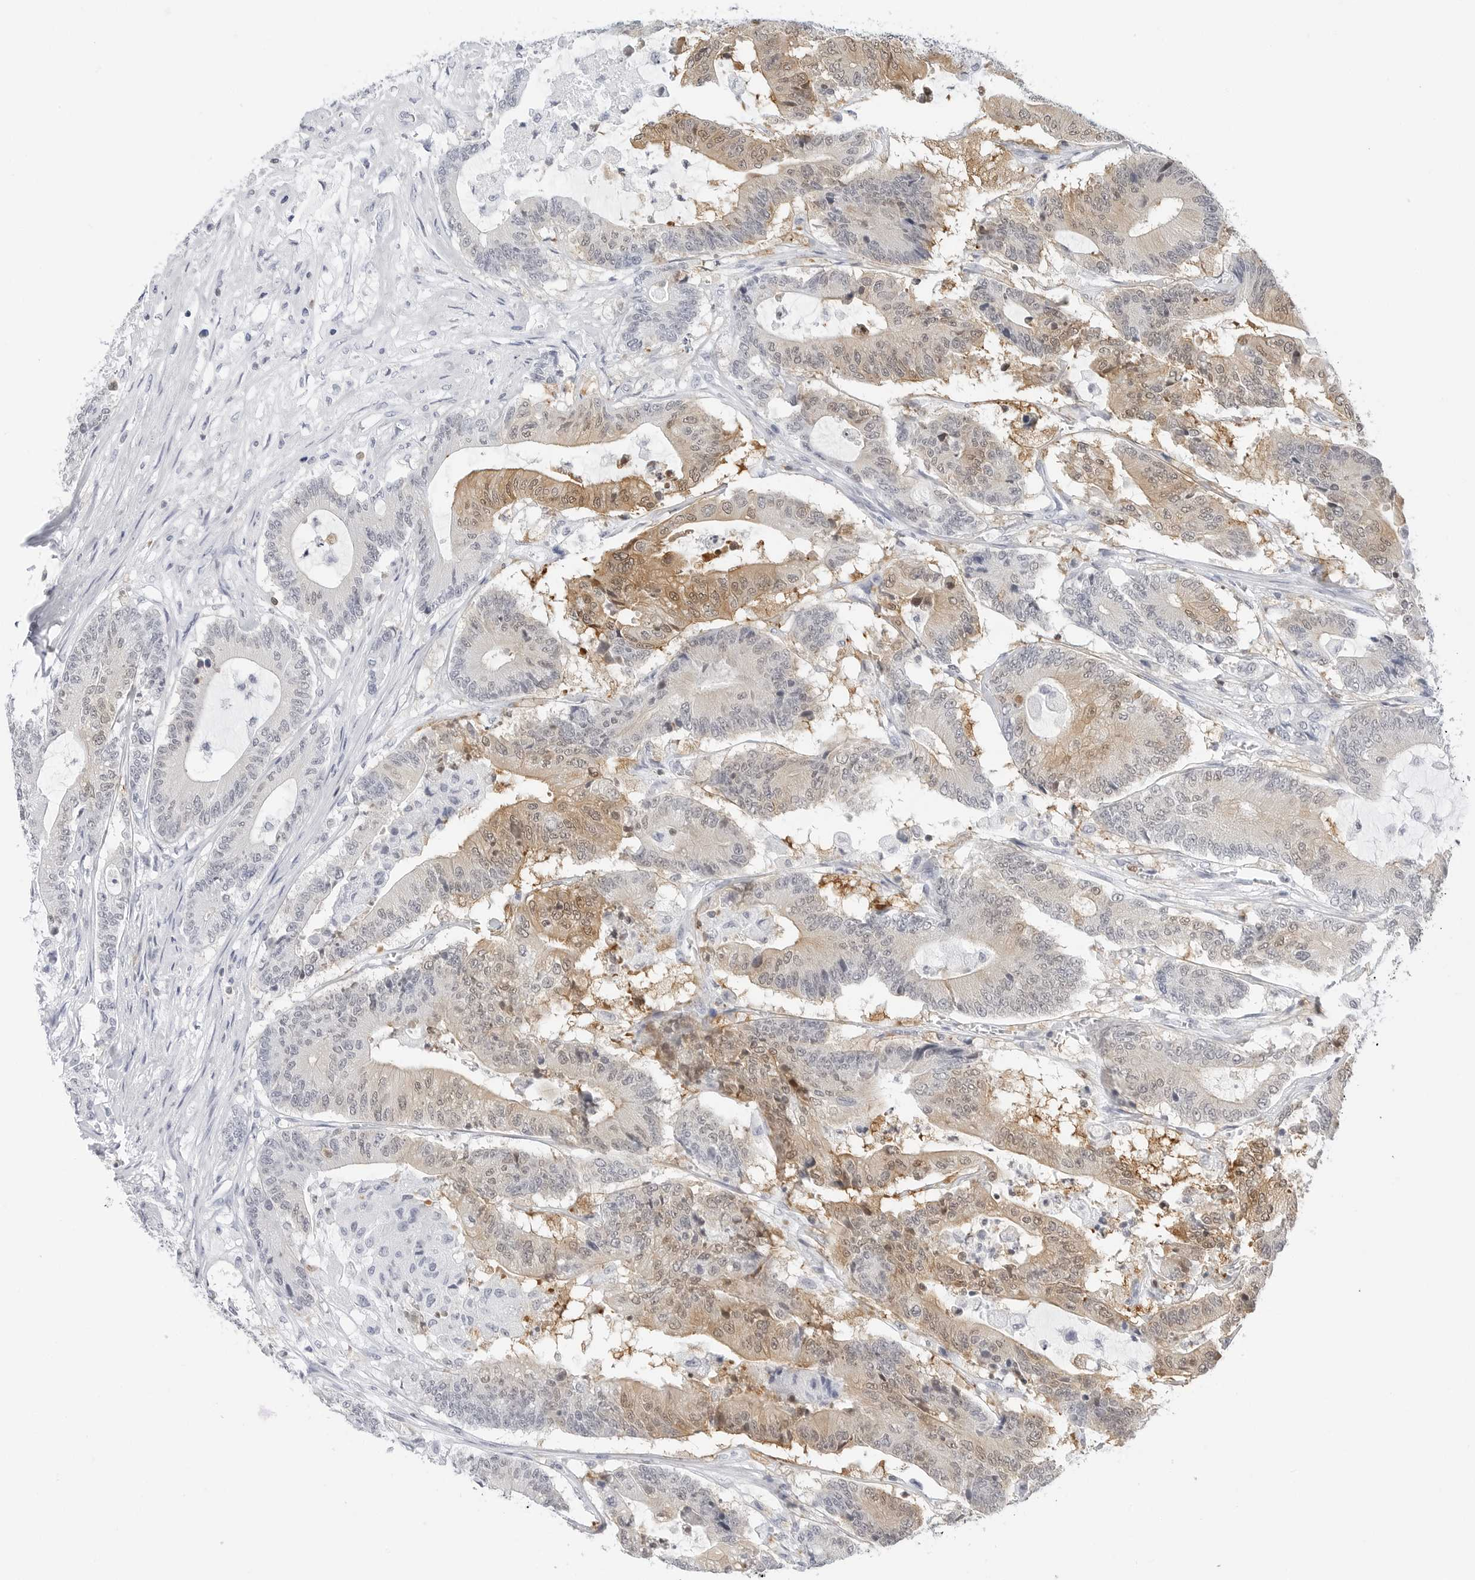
{"staining": {"intensity": "moderate", "quantity": "25%-75%", "location": "cytoplasmic/membranous,nuclear"}, "tissue": "colorectal cancer", "cell_type": "Tumor cells", "image_type": "cancer", "snomed": [{"axis": "morphology", "description": "Adenocarcinoma, NOS"}, {"axis": "topography", "description": "Colon"}], "caption": "Tumor cells demonstrate medium levels of moderate cytoplasmic/membranous and nuclear positivity in approximately 25%-75% of cells in colorectal cancer.", "gene": "SLC9A3R1", "patient": {"sex": "female", "age": 84}}